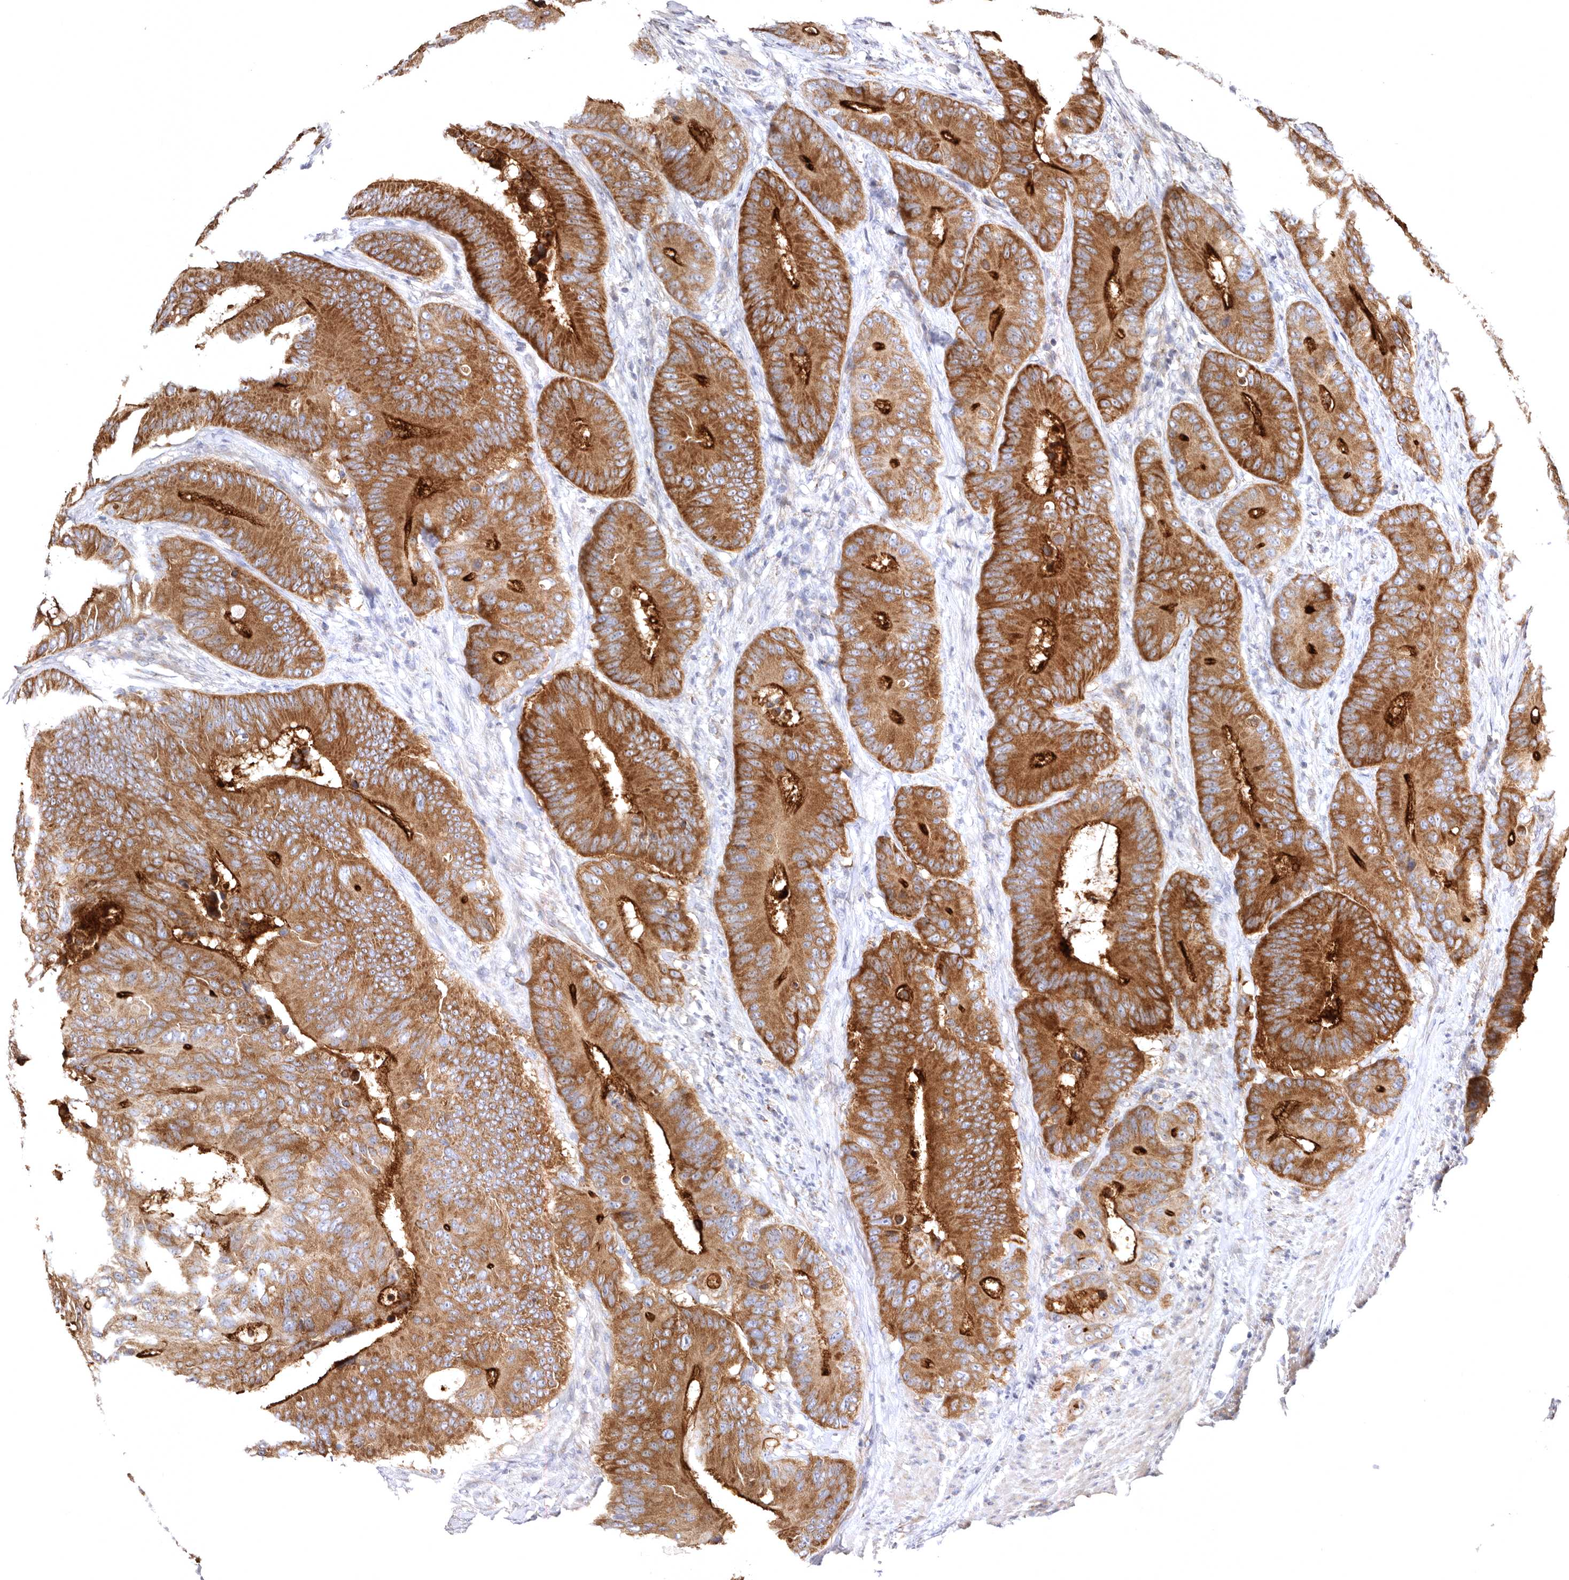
{"staining": {"intensity": "strong", "quantity": ">75%", "location": "cytoplasmic/membranous"}, "tissue": "colorectal cancer", "cell_type": "Tumor cells", "image_type": "cancer", "snomed": [{"axis": "morphology", "description": "Adenocarcinoma, NOS"}, {"axis": "topography", "description": "Colon"}], "caption": "A histopathology image of human colorectal cancer (adenocarcinoma) stained for a protein reveals strong cytoplasmic/membranous brown staining in tumor cells. (Stains: DAB (3,3'-diaminobenzidine) in brown, nuclei in blue, Microscopy: brightfield microscopy at high magnification).", "gene": "BAIAP2L1", "patient": {"sex": "male", "age": 83}}